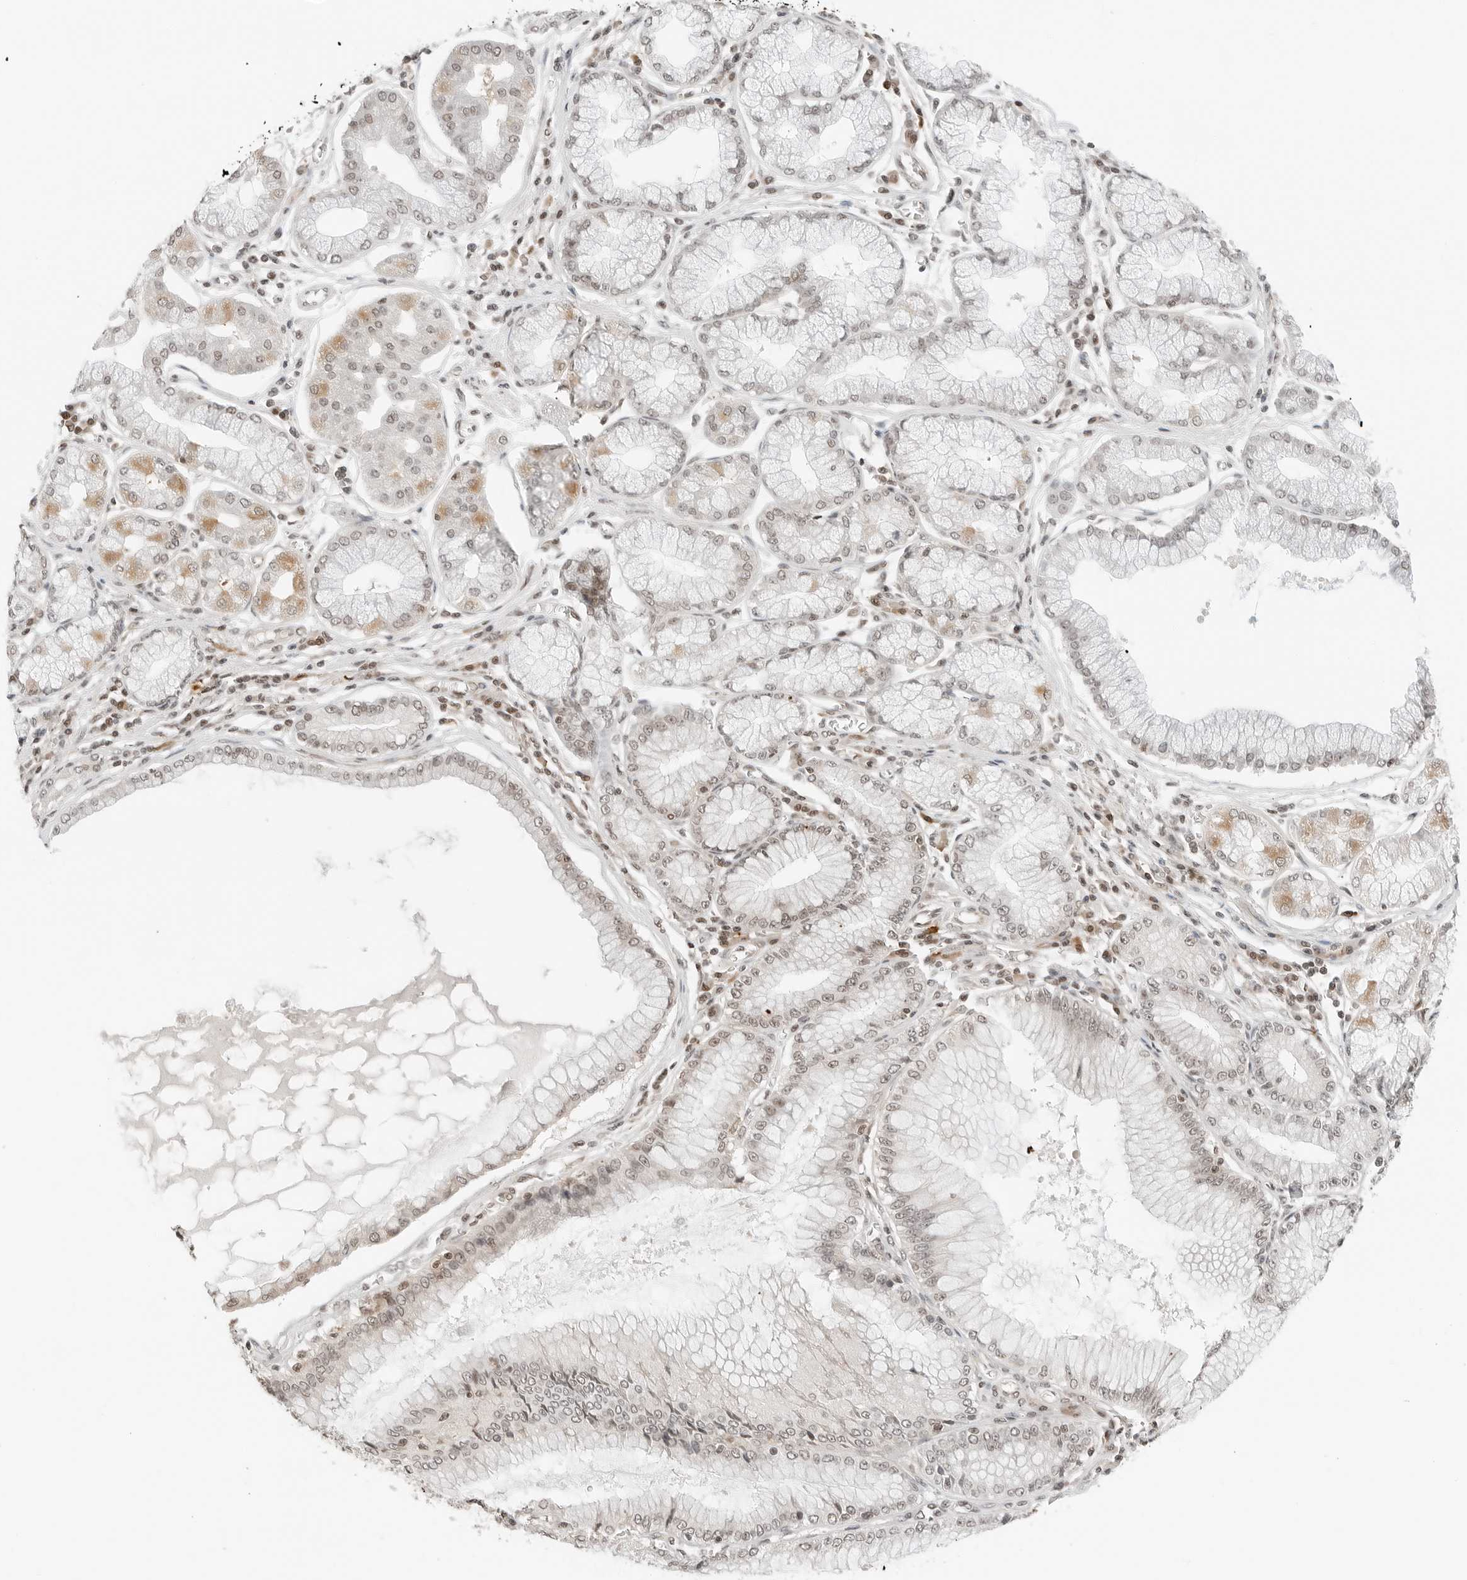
{"staining": {"intensity": "weak", "quantity": "<25%", "location": "nuclear"}, "tissue": "stomach cancer", "cell_type": "Tumor cells", "image_type": "cancer", "snomed": [{"axis": "morphology", "description": "Adenocarcinoma, NOS"}, {"axis": "topography", "description": "Stomach"}], "caption": "IHC micrograph of human adenocarcinoma (stomach) stained for a protein (brown), which demonstrates no expression in tumor cells.", "gene": "CRTC2", "patient": {"sex": "male", "age": 59}}